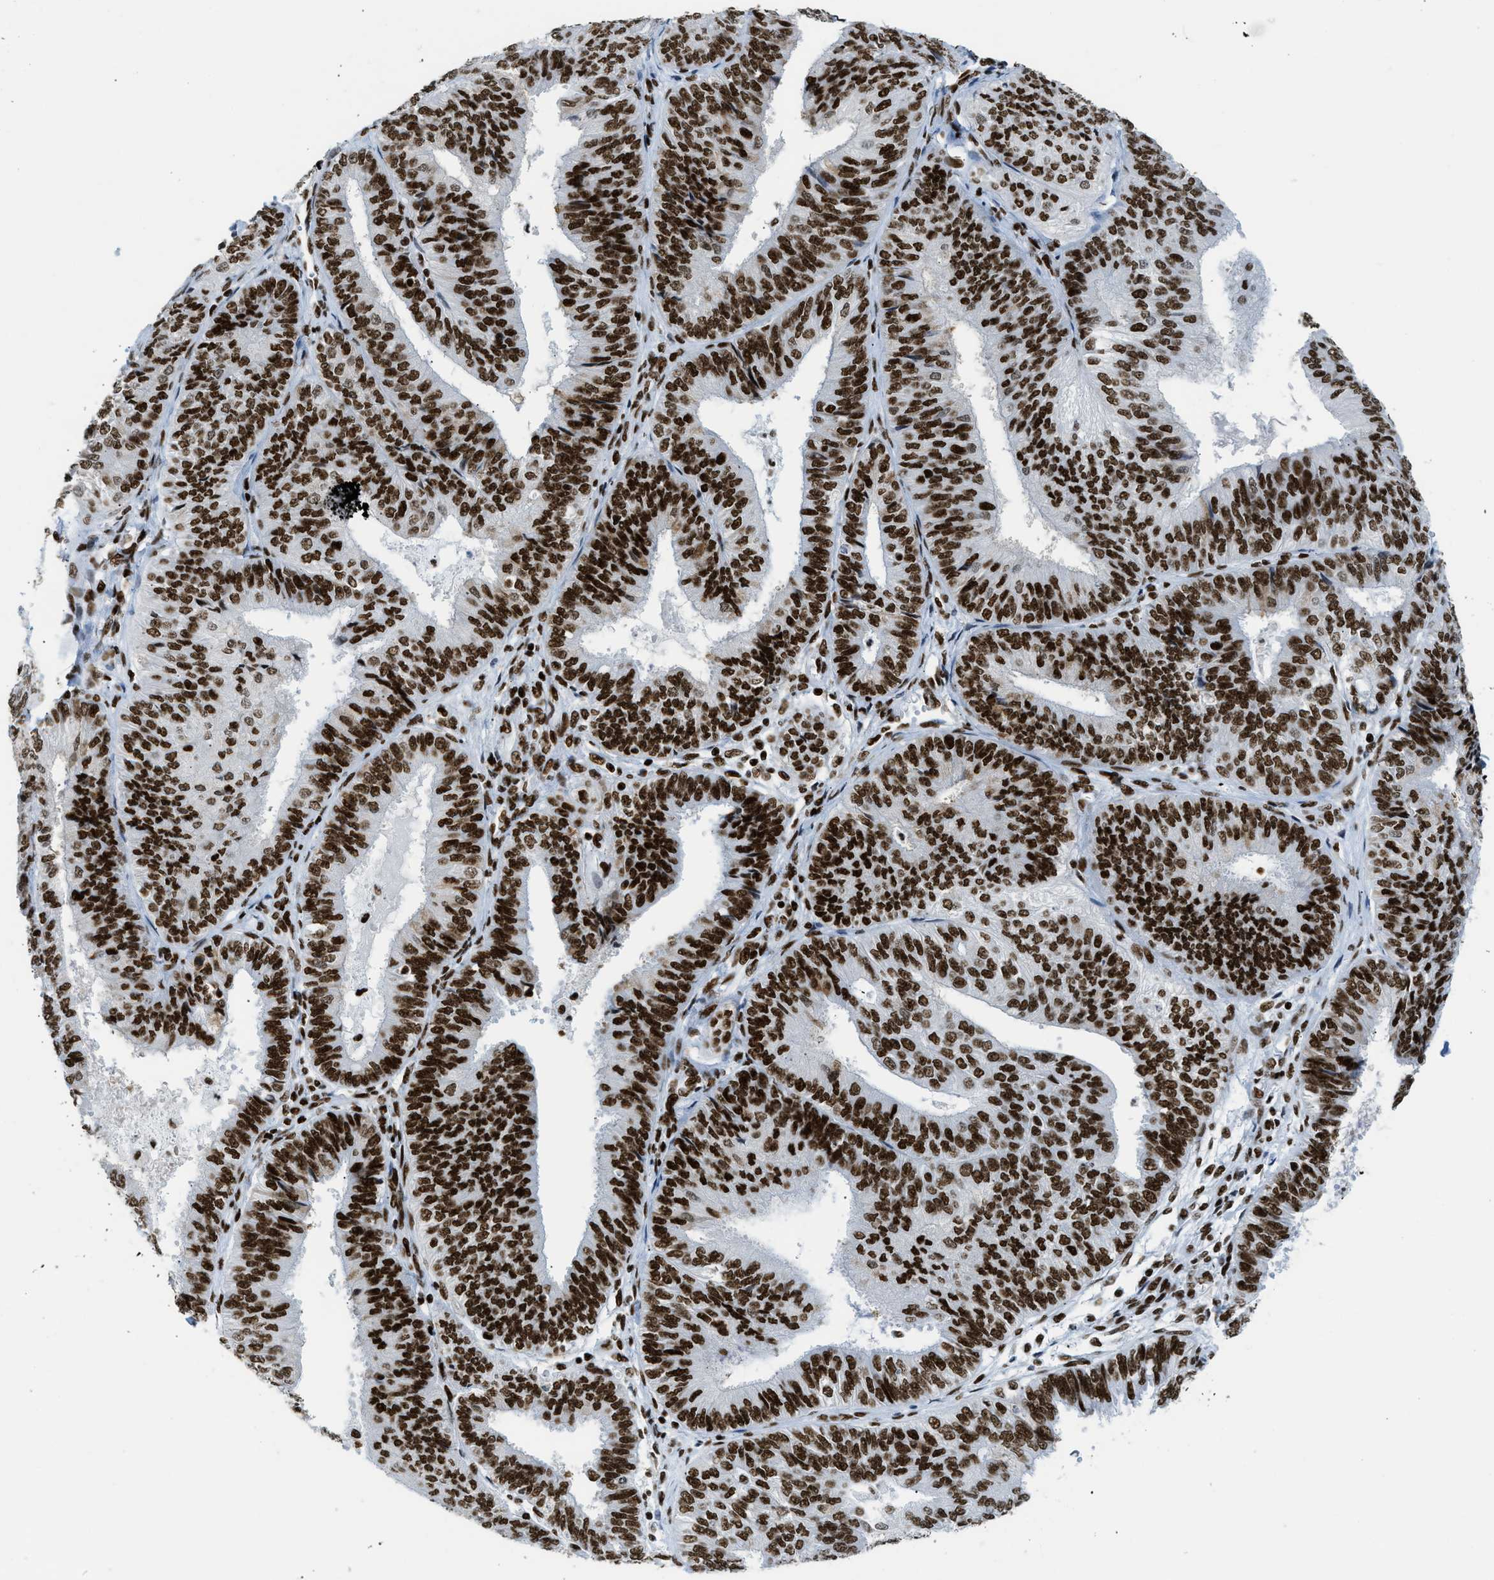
{"staining": {"intensity": "strong", "quantity": ">75%", "location": "nuclear"}, "tissue": "endometrial cancer", "cell_type": "Tumor cells", "image_type": "cancer", "snomed": [{"axis": "morphology", "description": "Adenocarcinoma, NOS"}, {"axis": "topography", "description": "Endometrium"}], "caption": "IHC of adenocarcinoma (endometrial) reveals high levels of strong nuclear expression in approximately >75% of tumor cells.", "gene": "PIF1", "patient": {"sex": "female", "age": 58}}